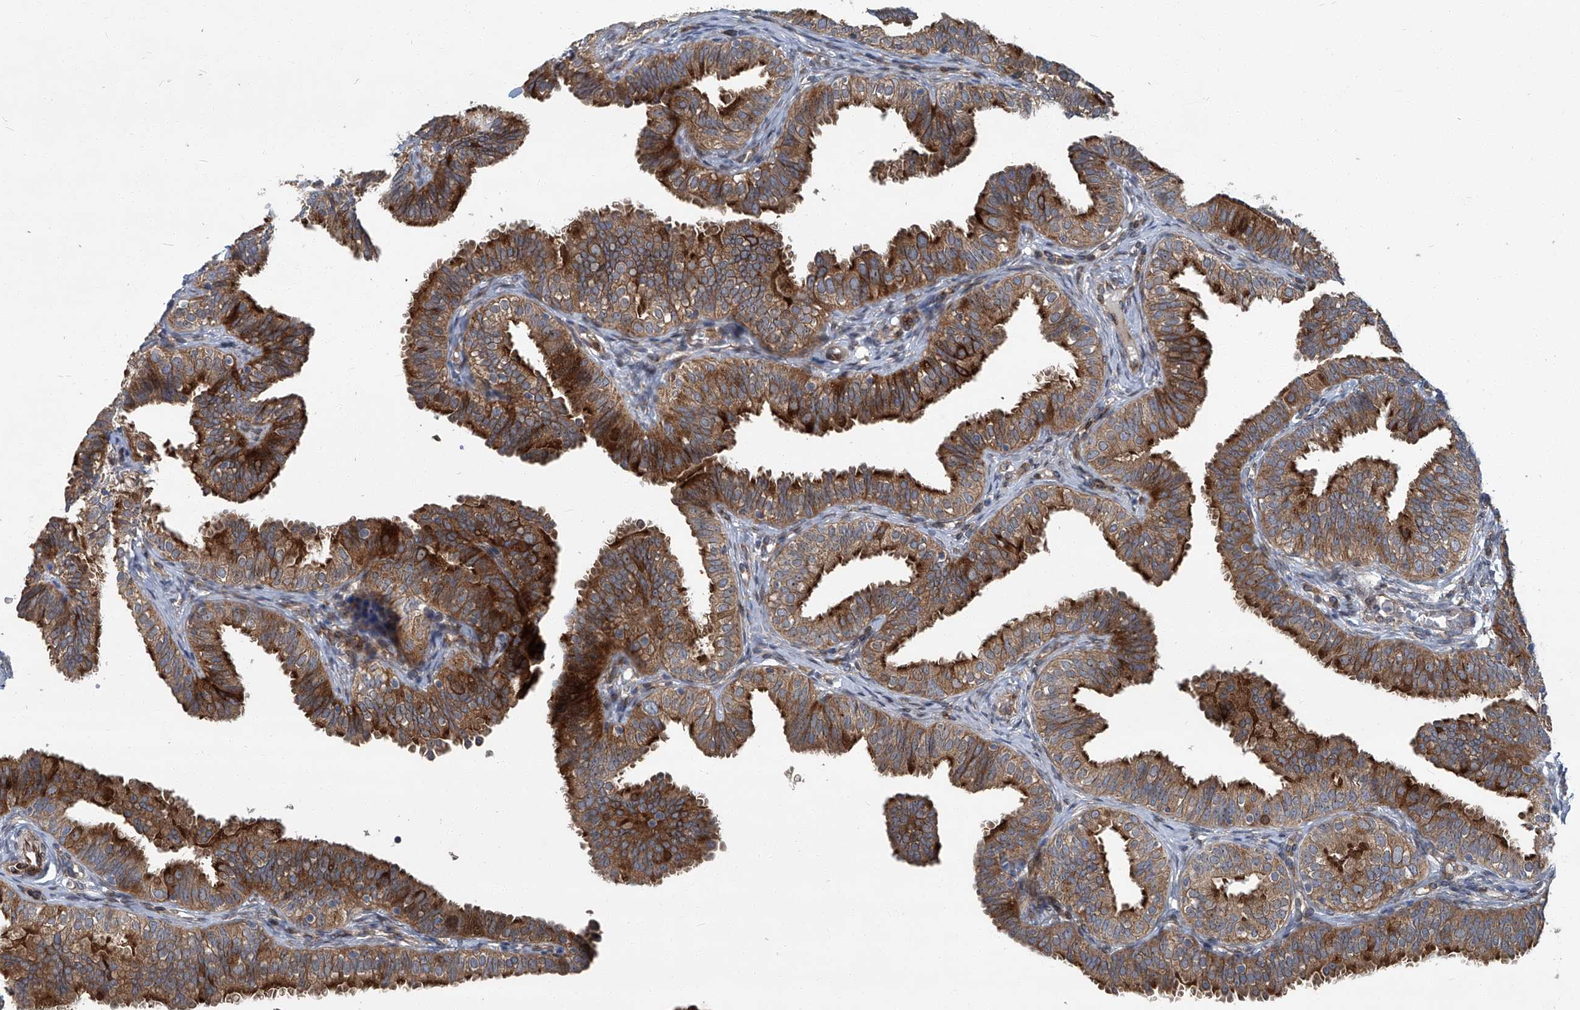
{"staining": {"intensity": "strong", "quantity": ">75%", "location": "cytoplasmic/membranous"}, "tissue": "fallopian tube", "cell_type": "Glandular cells", "image_type": "normal", "snomed": [{"axis": "morphology", "description": "Normal tissue, NOS"}, {"axis": "topography", "description": "Fallopian tube"}], "caption": "An immunohistochemistry (IHC) histopathology image of normal tissue is shown. Protein staining in brown highlights strong cytoplasmic/membranous positivity in fallopian tube within glandular cells.", "gene": "GPR132", "patient": {"sex": "female", "age": 35}}